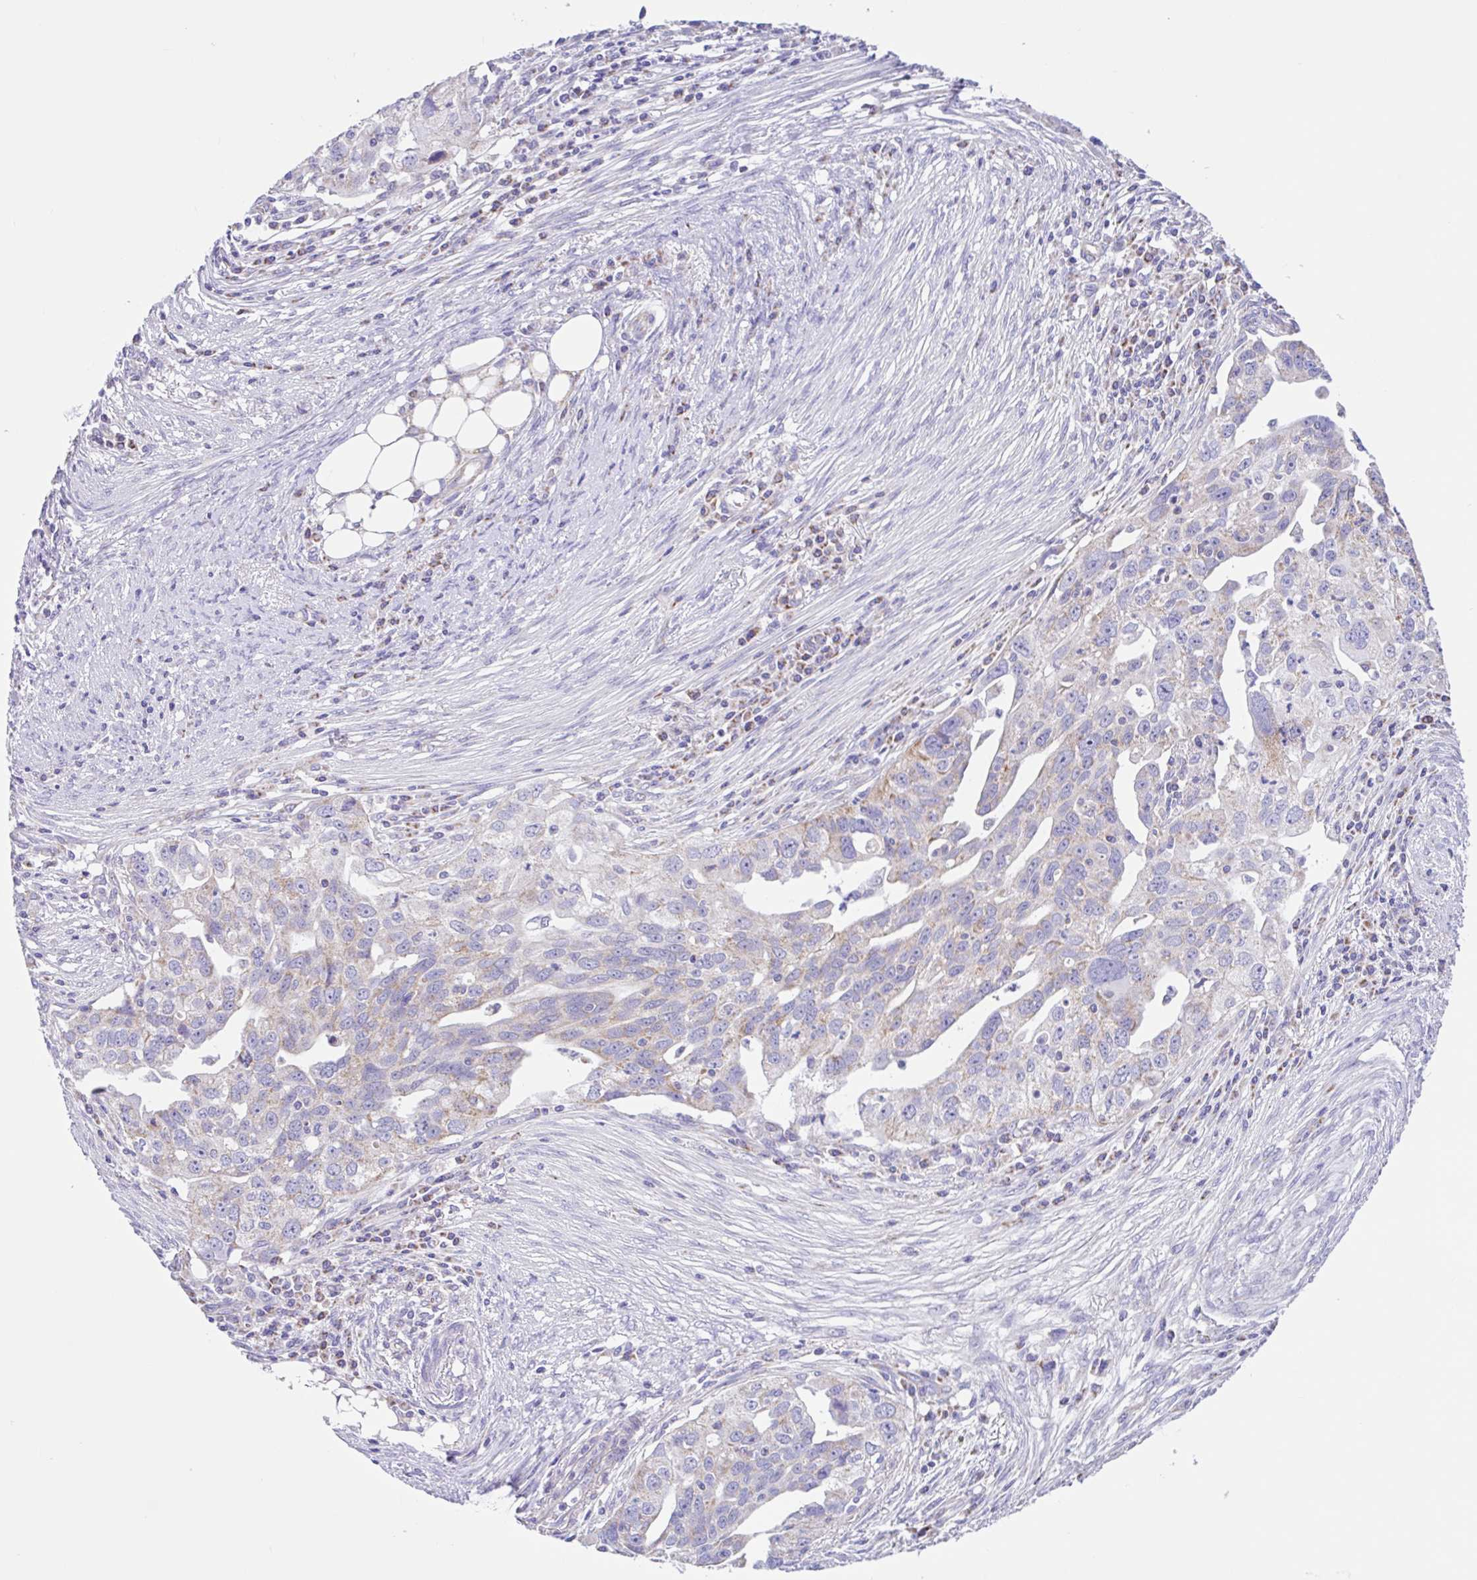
{"staining": {"intensity": "weak", "quantity": "25%-75%", "location": "cytoplasmic/membranous"}, "tissue": "ovarian cancer", "cell_type": "Tumor cells", "image_type": "cancer", "snomed": [{"axis": "morphology", "description": "Carcinoma, endometroid"}, {"axis": "morphology", "description": "Cystadenocarcinoma, serous, NOS"}, {"axis": "topography", "description": "Ovary"}], "caption": "This histopathology image demonstrates immunohistochemistry (IHC) staining of human ovarian cancer (serous cystadenocarcinoma), with low weak cytoplasmic/membranous positivity in approximately 25%-75% of tumor cells.", "gene": "NDUFS2", "patient": {"sex": "female", "age": 45}}